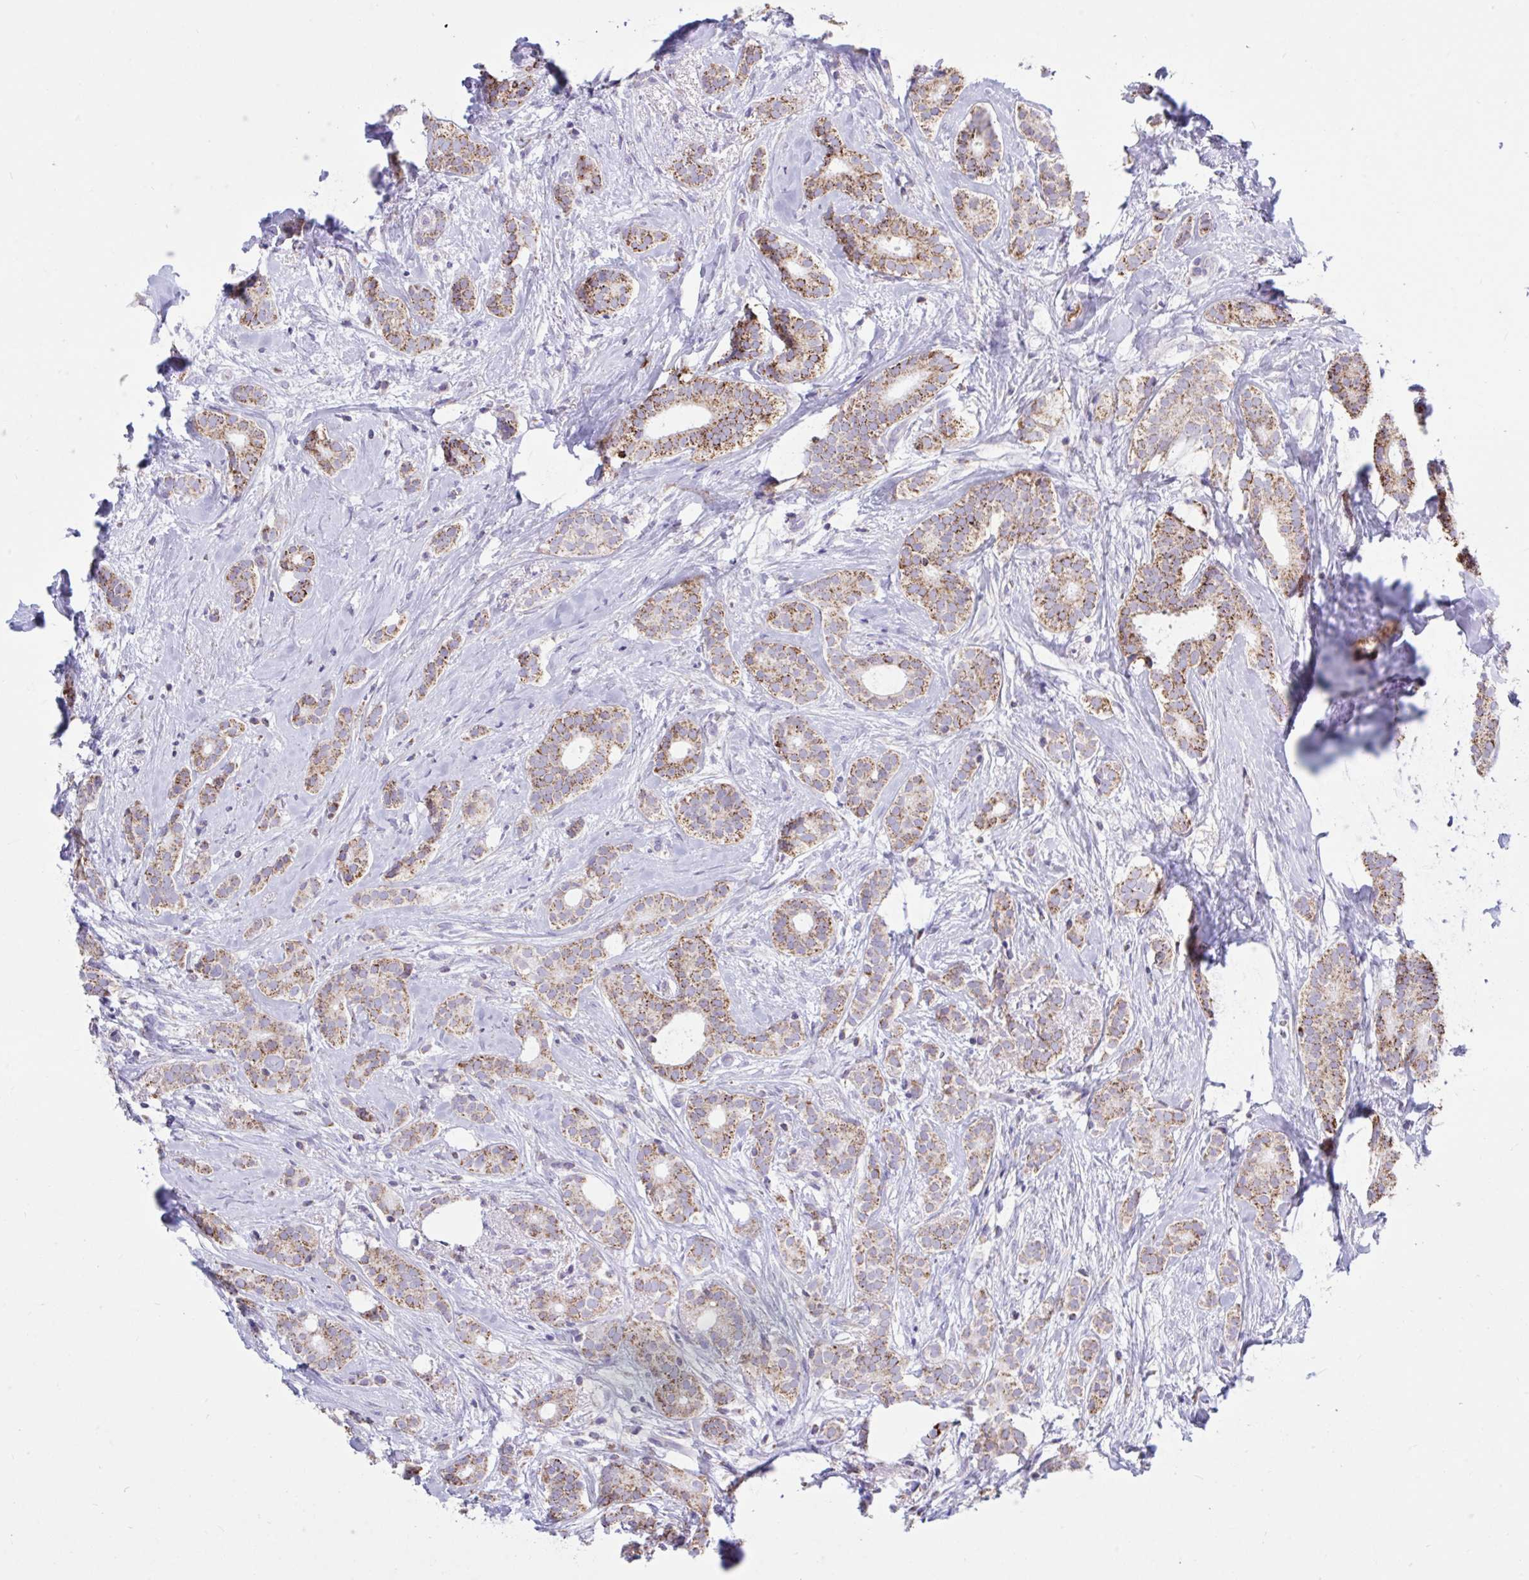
{"staining": {"intensity": "weak", "quantity": ">75%", "location": "cytoplasmic/membranous"}, "tissue": "breast cancer", "cell_type": "Tumor cells", "image_type": "cancer", "snomed": [{"axis": "morphology", "description": "Duct carcinoma"}, {"axis": "topography", "description": "Breast"}], "caption": "IHC staining of breast invasive ductal carcinoma, which exhibits low levels of weak cytoplasmic/membranous staining in about >75% of tumor cells indicating weak cytoplasmic/membranous protein positivity. The staining was performed using DAB (3,3'-diaminobenzidine) (brown) for protein detection and nuclei were counterstained in hematoxylin (blue).", "gene": "HSPE1", "patient": {"sex": "female", "age": 65}}